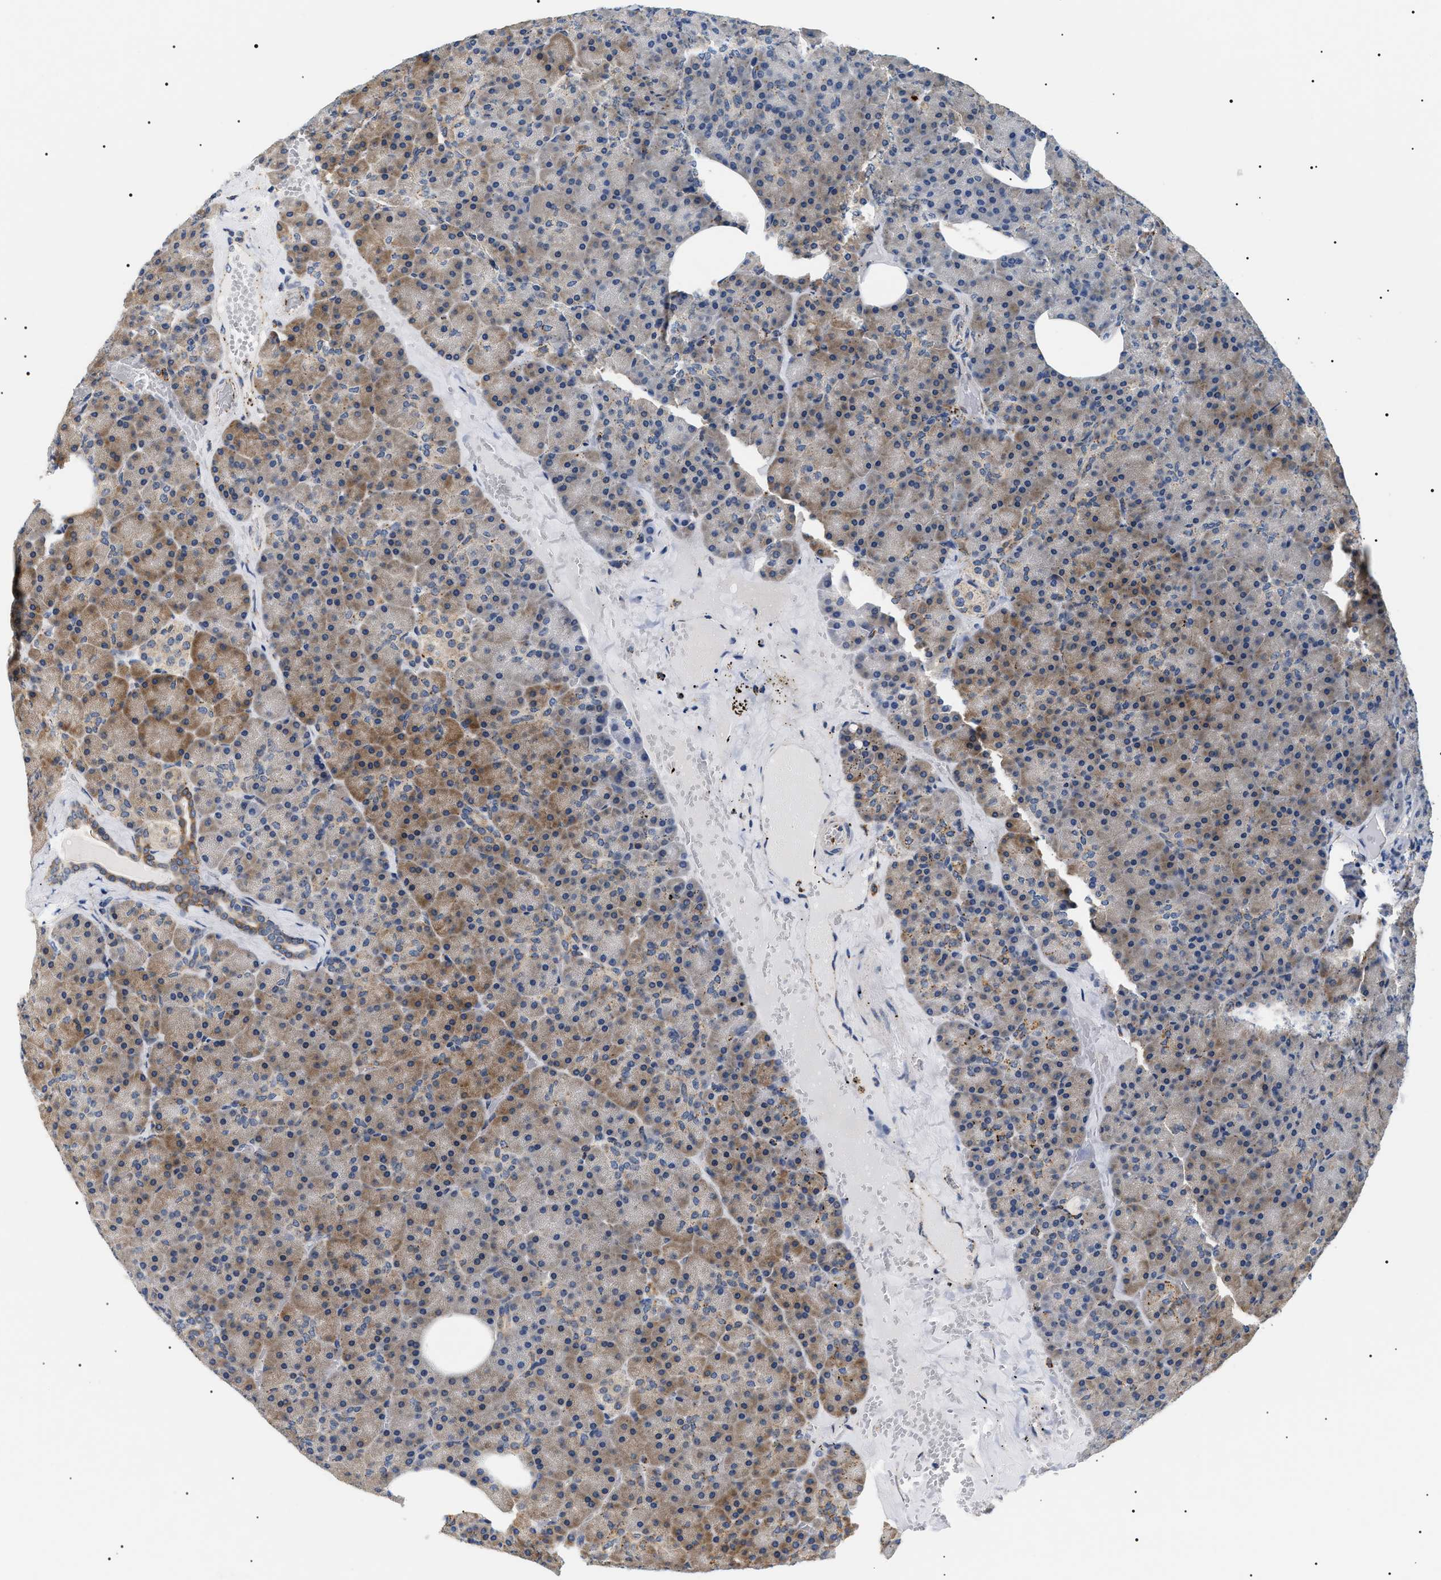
{"staining": {"intensity": "moderate", "quantity": ">75%", "location": "cytoplasmic/membranous"}, "tissue": "pancreas", "cell_type": "Exocrine glandular cells", "image_type": "normal", "snomed": [{"axis": "morphology", "description": "Normal tissue, NOS"}, {"axis": "morphology", "description": "Carcinoid, malignant, NOS"}, {"axis": "topography", "description": "Pancreas"}], "caption": "Protein expression analysis of unremarkable human pancreas reveals moderate cytoplasmic/membranous staining in approximately >75% of exocrine glandular cells. (brown staining indicates protein expression, while blue staining denotes nuclei).", "gene": "HSD17B11", "patient": {"sex": "female", "age": 35}}